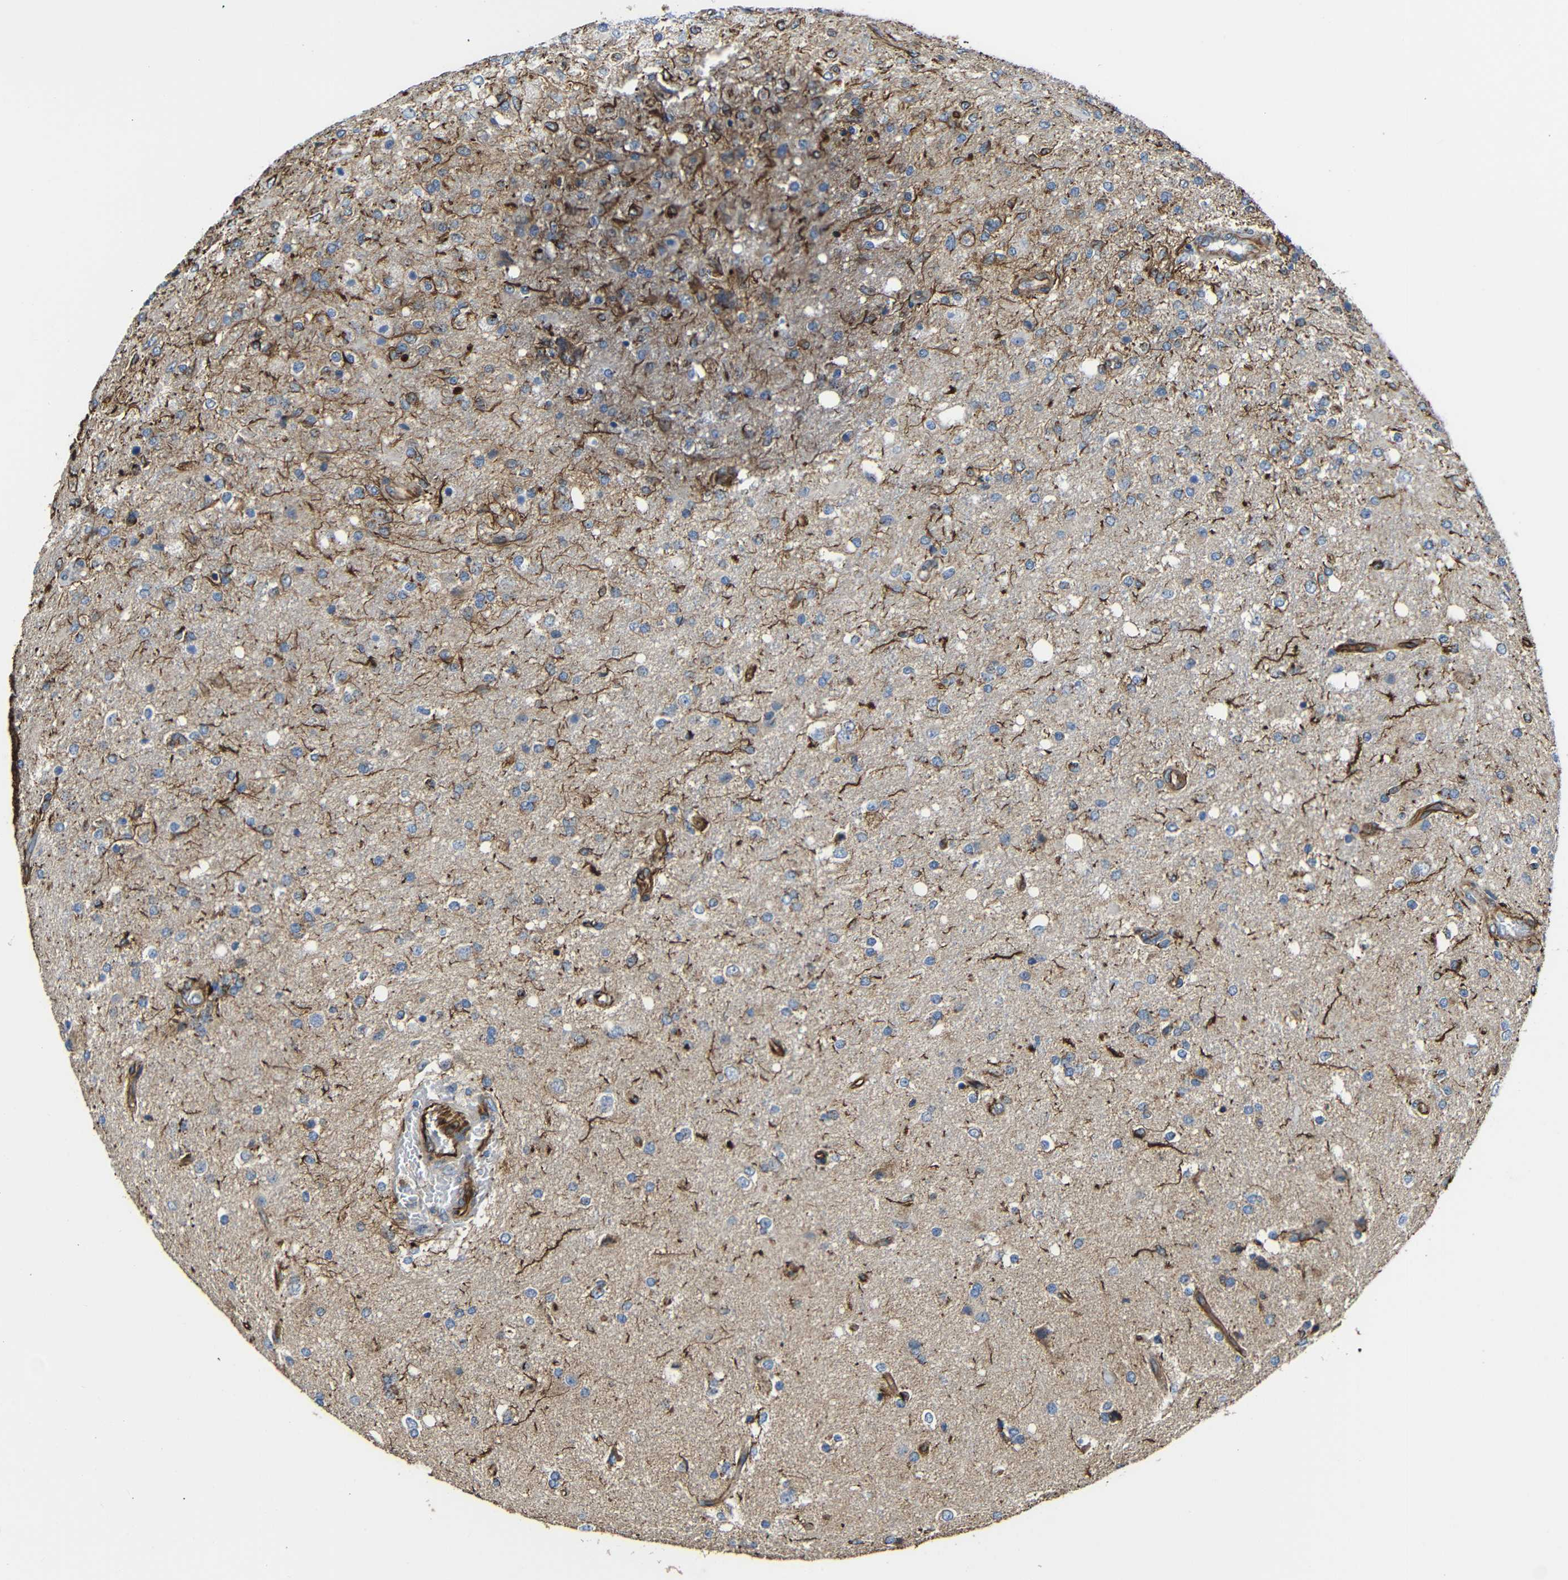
{"staining": {"intensity": "moderate", "quantity": "25%-75%", "location": "cytoplasmic/membranous"}, "tissue": "glioma", "cell_type": "Tumor cells", "image_type": "cancer", "snomed": [{"axis": "morphology", "description": "Normal tissue, NOS"}, {"axis": "morphology", "description": "Glioma, malignant, High grade"}, {"axis": "topography", "description": "Cerebral cortex"}], "caption": "Brown immunohistochemical staining in human glioma demonstrates moderate cytoplasmic/membranous staining in about 25%-75% of tumor cells.", "gene": "IGSF10", "patient": {"sex": "male", "age": 77}}